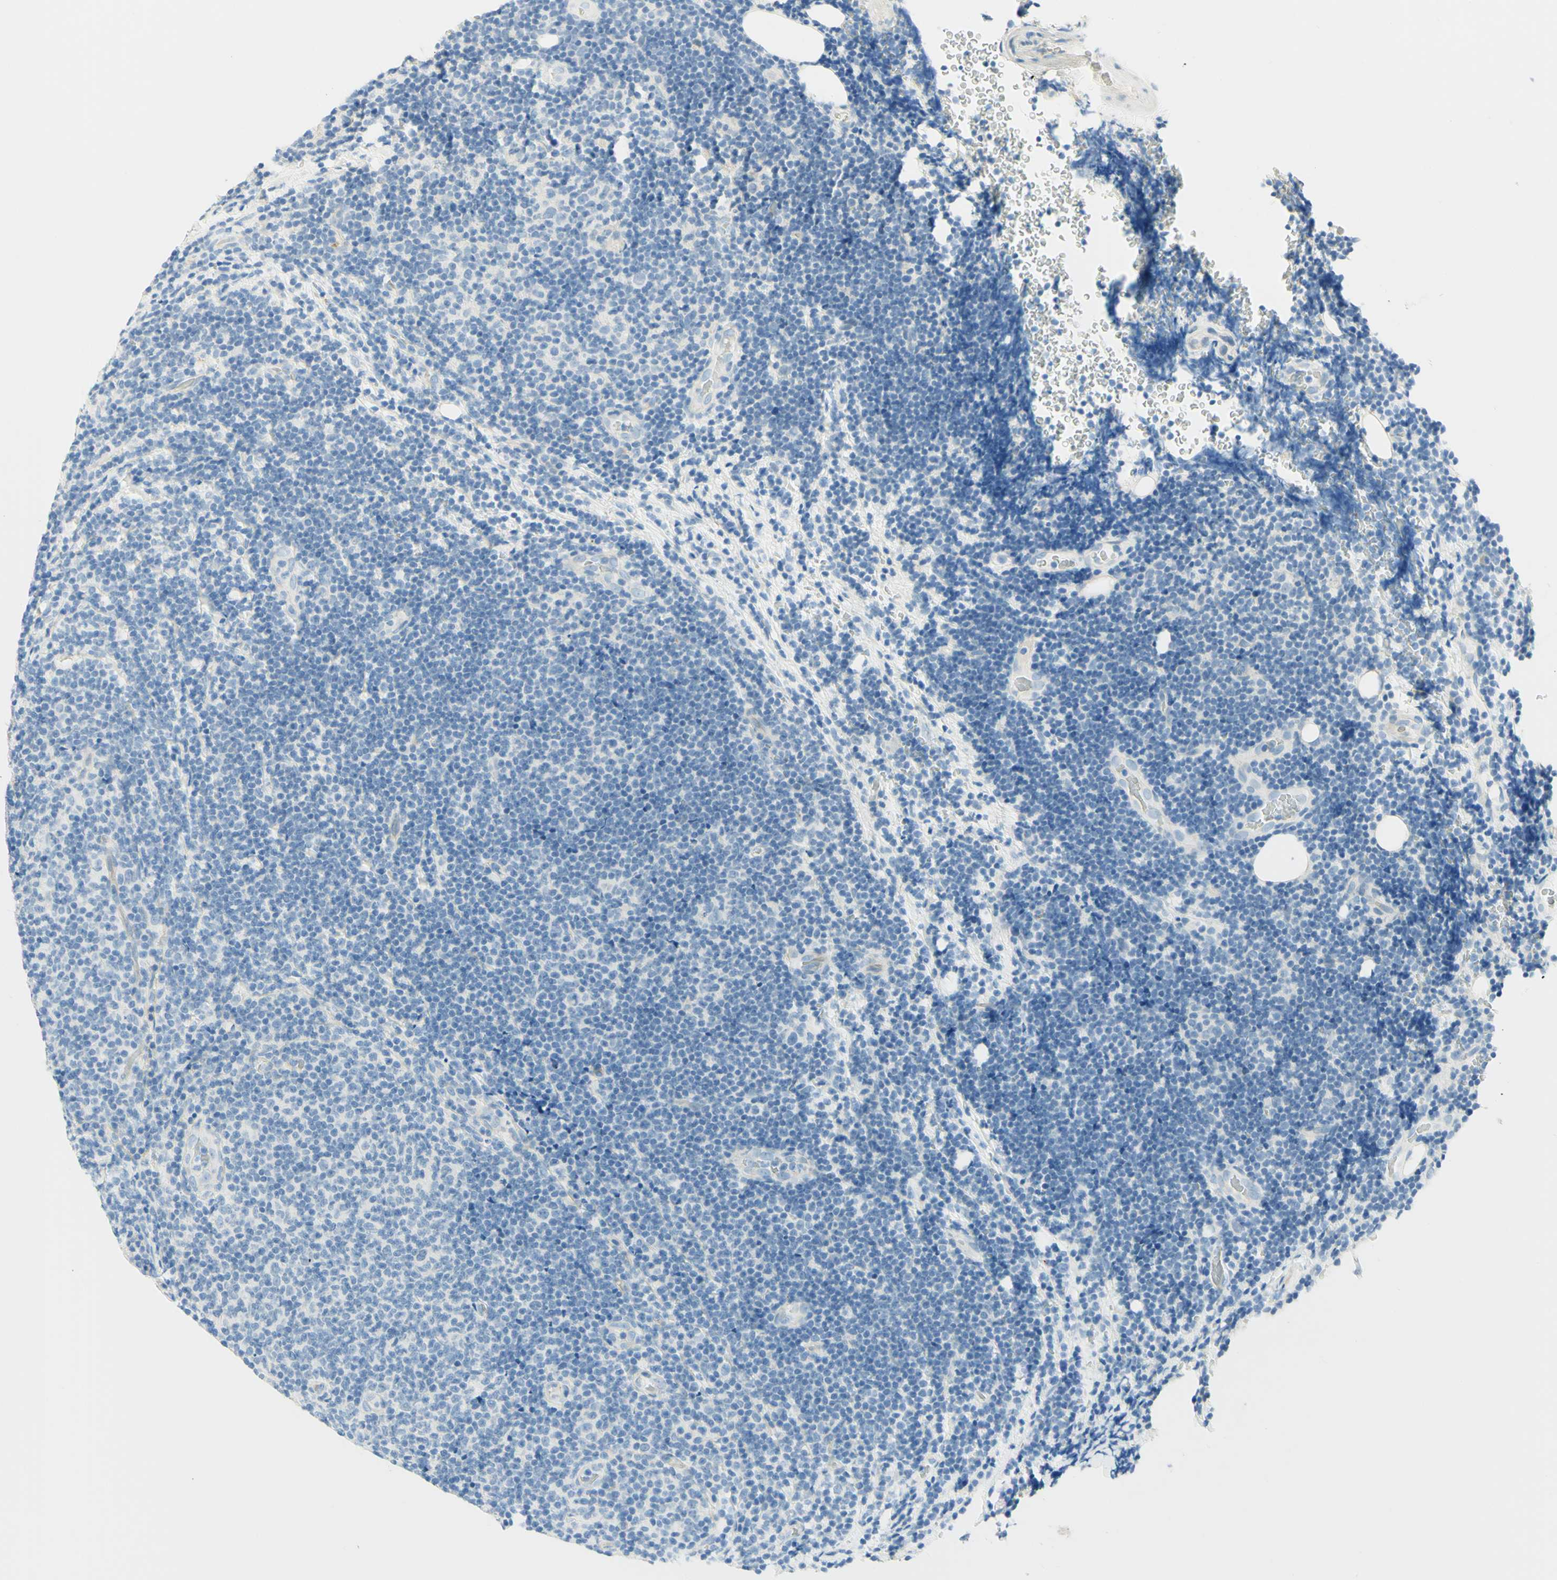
{"staining": {"intensity": "negative", "quantity": "none", "location": "none"}, "tissue": "lymphoma", "cell_type": "Tumor cells", "image_type": "cancer", "snomed": [{"axis": "morphology", "description": "Malignant lymphoma, non-Hodgkin's type, Low grade"}, {"axis": "topography", "description": "Lymph node"}], "caption": "Malignant lymphoma, non-Hodgkin's type (low-grade) was stained to show a protein in brown. There is no significant expression in tumor cells.", "gene": "TMEM132D", "patient": {"sex": "male", "age": 83}}